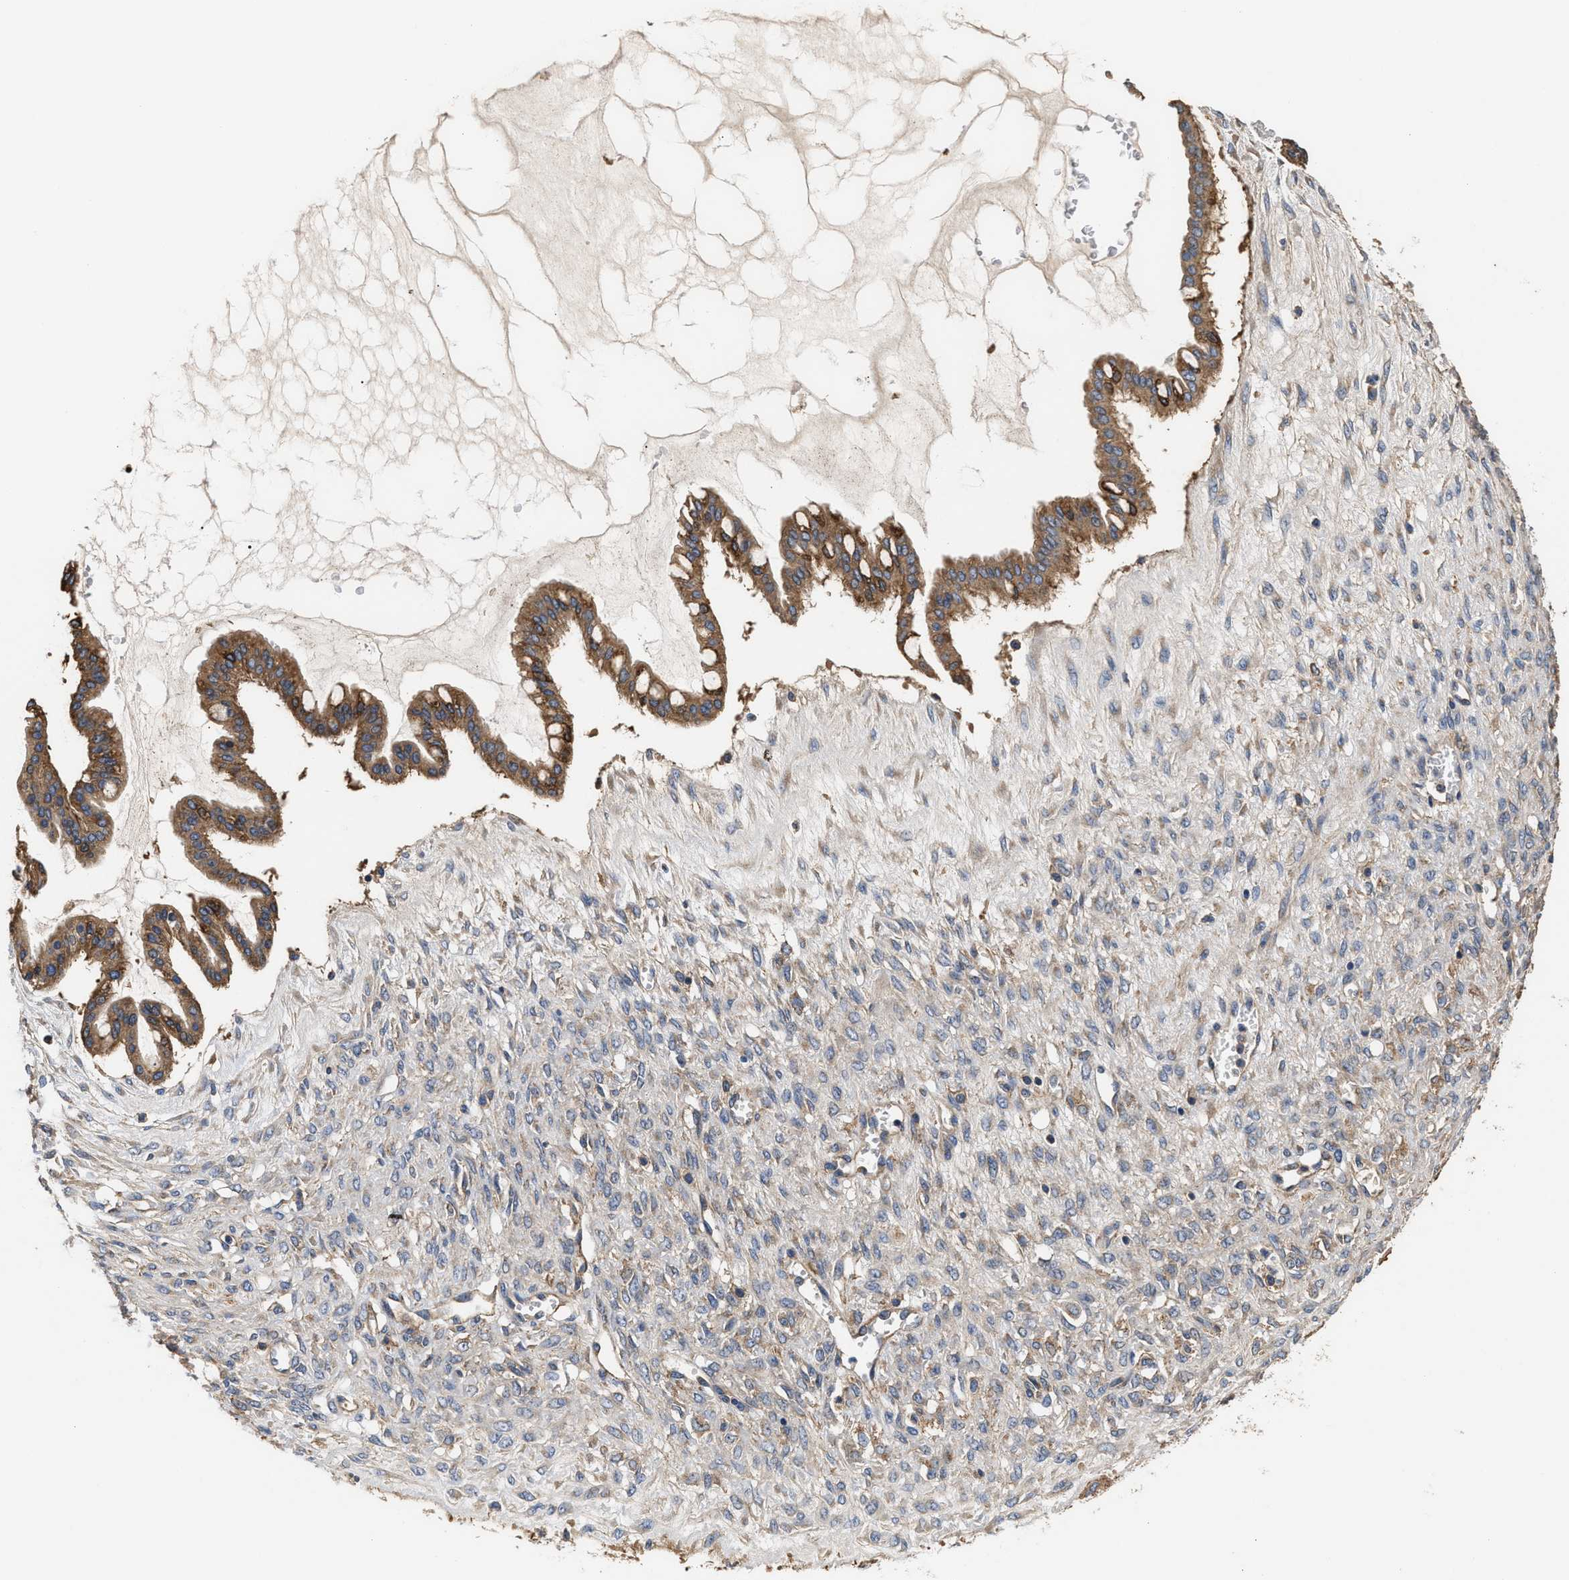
{"staining": {"intensity": "moderate", "quantity": ">75%", "location": "cytoplasmic/membranous"}, "tissue": "ovarian cancer", "cell_type": "Tumor cells", "image_type": "cancer", "snomed": [{"axis": "morphology", "description": "Cystadenocarcinoma, mucinous, NOS"}, {"axis": "topography", "description": "Ovary"}], "caption": "This micrograph exhibits mucinous cystadenocarcinoma (ovarian) stained with immunohistochemistry (IHC) to label a protein in brown. The cytoplasmic/membranous of tumor cells show moderate positivity for the protein. Nuclei are counter-stained blue.", "gene": "KLB", "patient": {"sex": "female", "age": 73}}